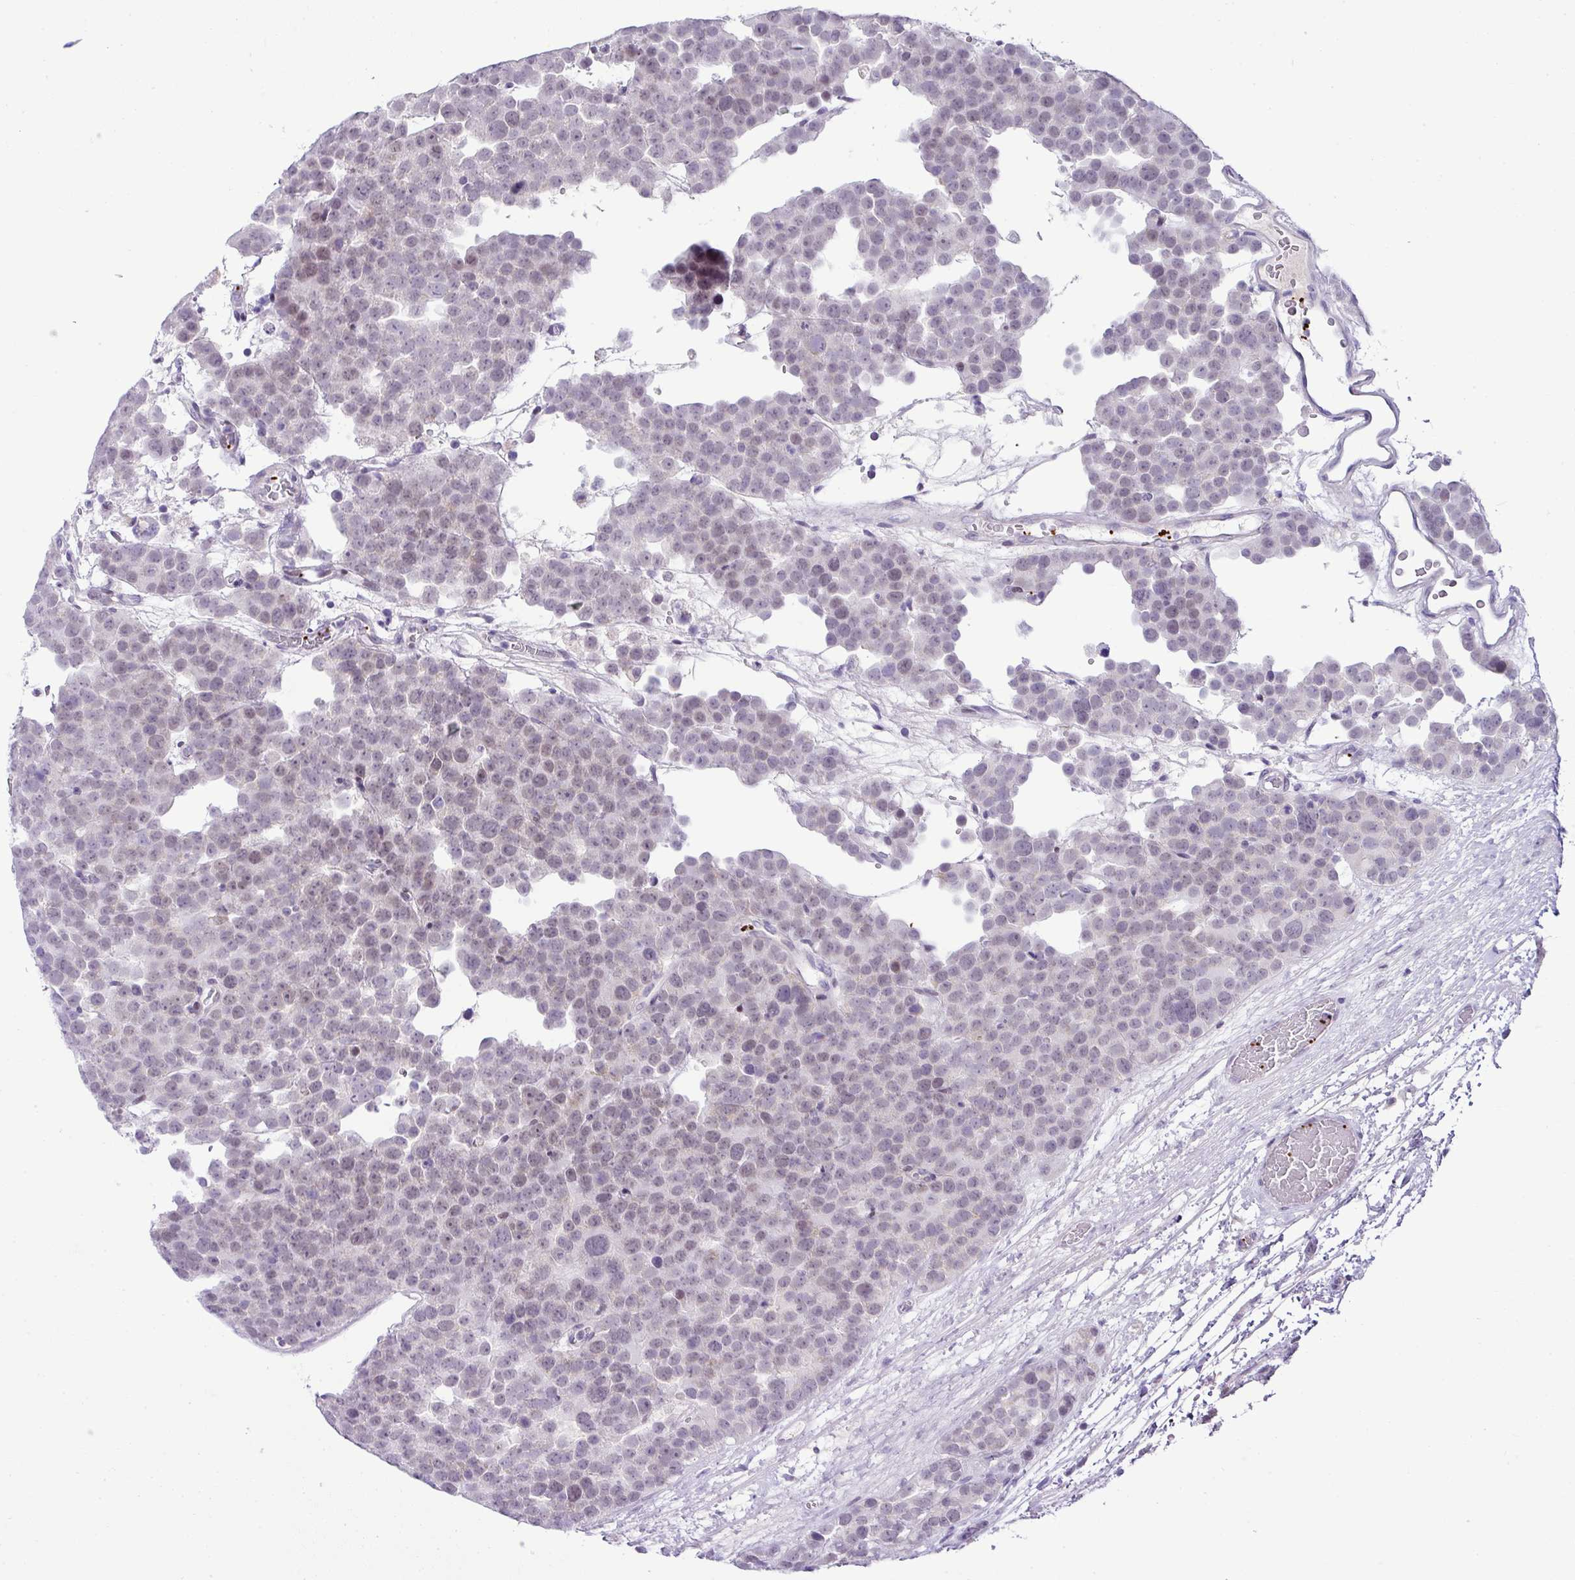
{"staining": {"intensity": "weak", "quantity": "25%-75%", "location": "nuclear"}, "tissue": "testis cancer", "cell_type": "Tumor cells", "image_type": "cancer", "snomed": [{"axis": "morphology", "description": "Seminoma, NOS"}, {"axis": "topography", "description": "Testis"}], "caption": "High-power microscopy captured an immunohistochemistry micrograph of testis seminoma, revealing weak nuclear positivity in approximately 25%-75% of tumor cells. The protein is stained brown, and the nuclei are stained in blue (DAB (3,3'-diaminobenzidine) IHC with brightfield microscopy, high magnification).", "gene": "CMTM5", "patient": {"sex": "male", "age": 71}}